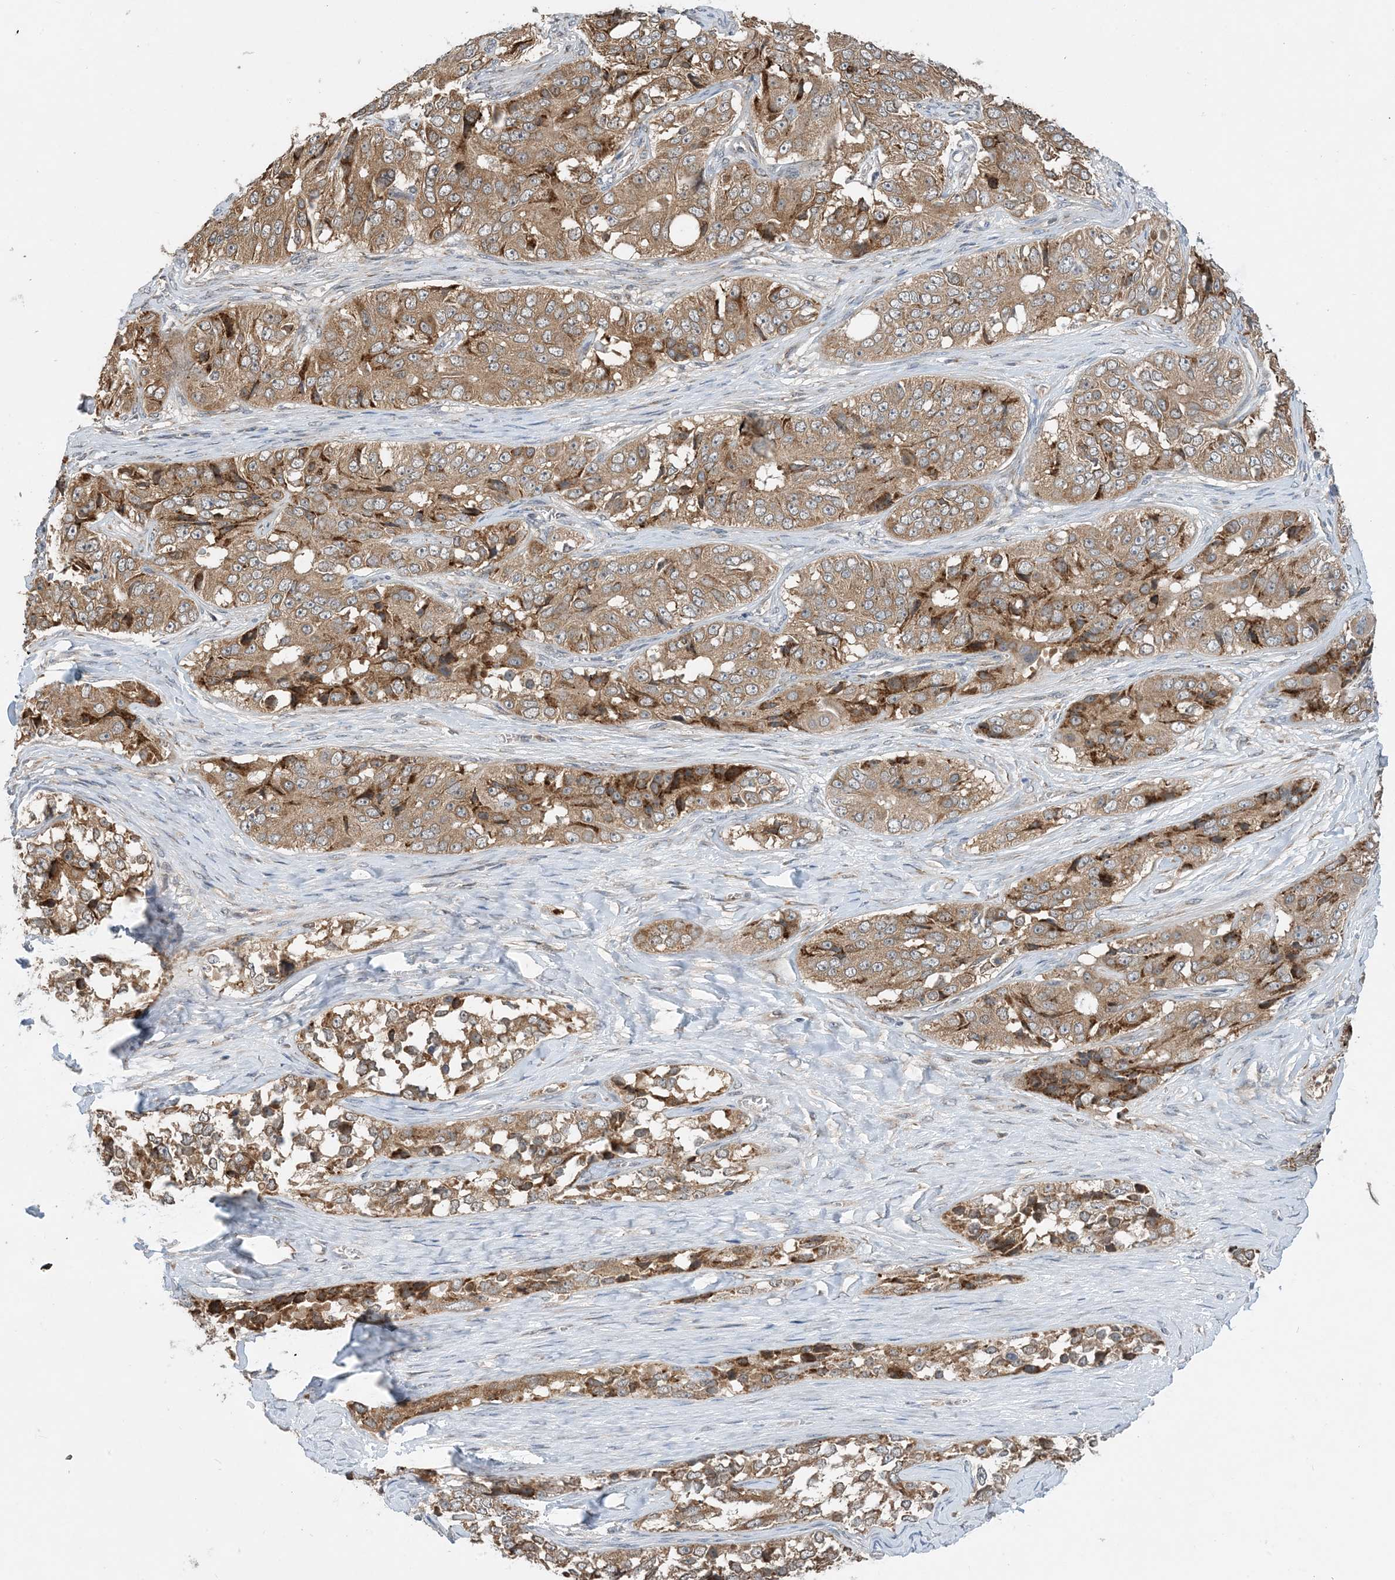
{"staining": {"intensity": "moderate", "quantity": ">75%", "location": "cytoplasmic/membranous"}, "tissue": "ovarian cancer", "cell_type": "Tumor cells", "image_type": "cancer", "snomed": [{"axis": "morphology", "description": "Carcinoma, endometroid"}, {"axis": "topography", "description": "Ovary"}], "caption": "Ovarian endometroid carcinoma stained with DAB (3,3'-diaminobenzidine) IHC displays medium levels of moderate cytoplasmic/membranous positivity in about >75% of tumor cells.", "gene": "PHOSPHO2", "patient": {"sex": "female", "age": 51}}